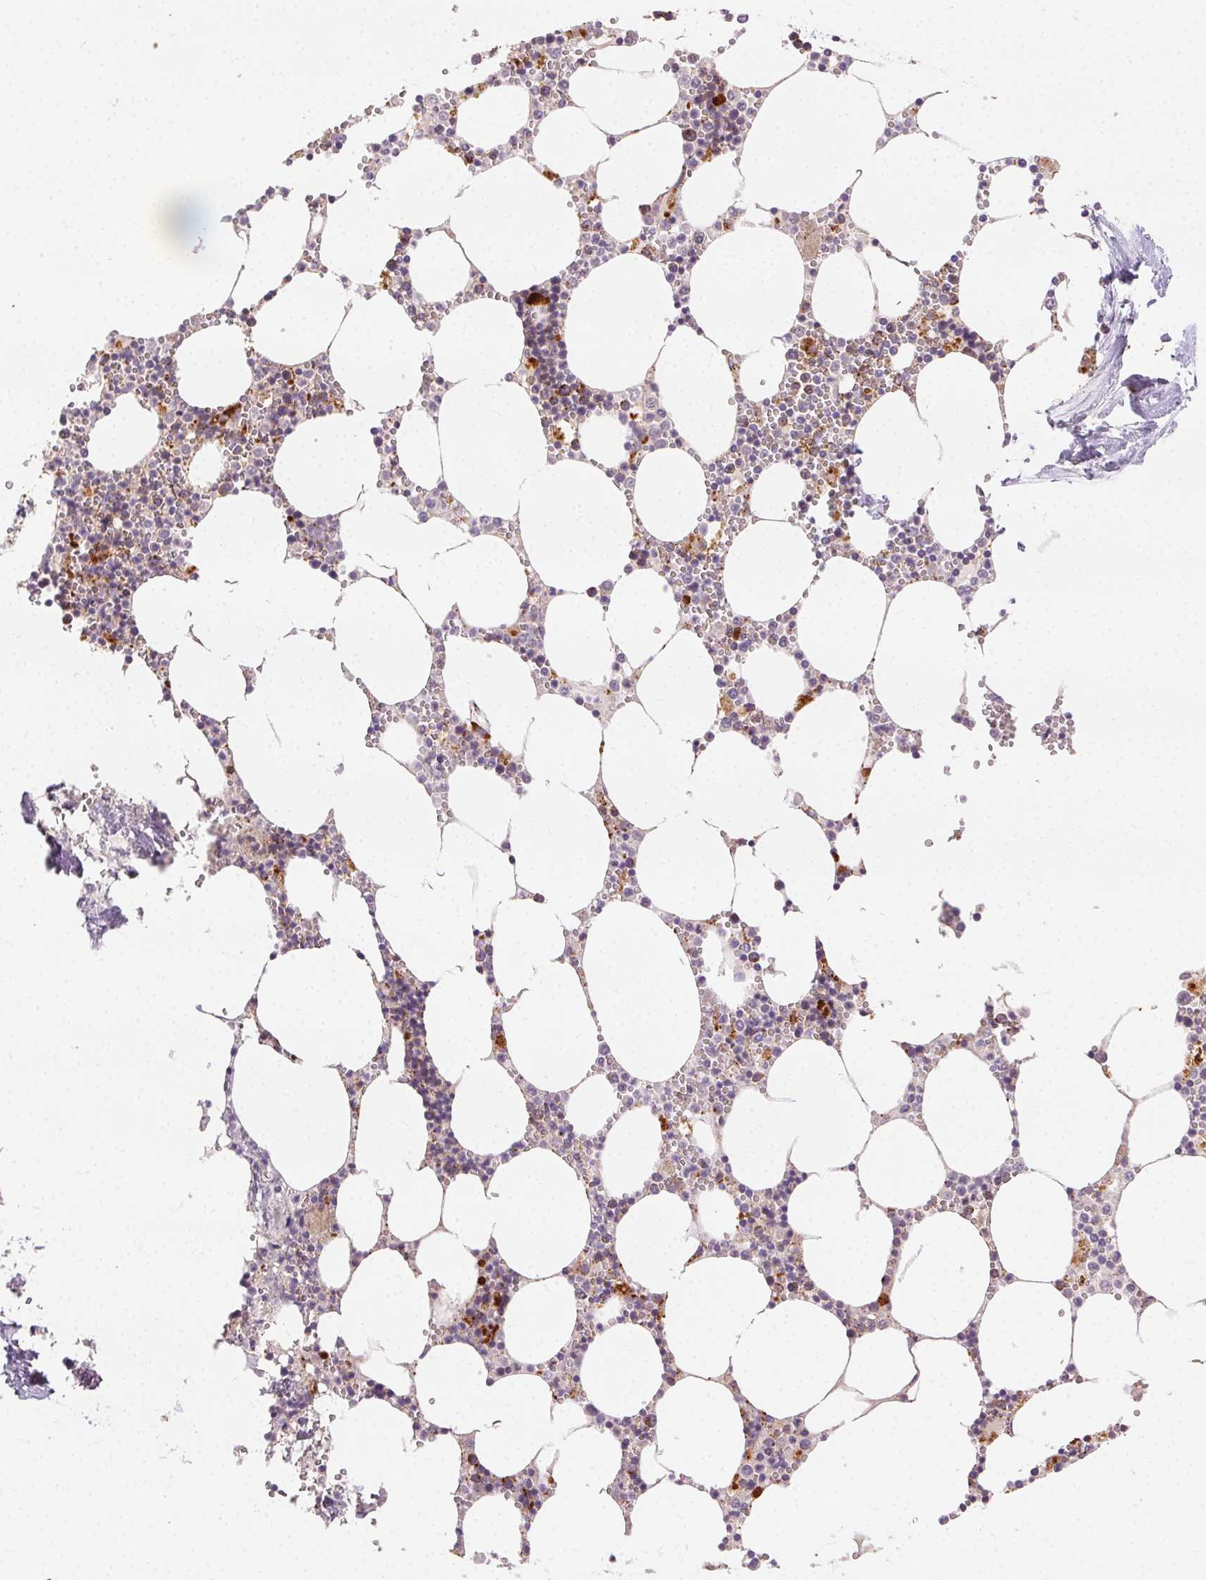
{"staining": {"intensity": "moderate", "quantity": "<25%", "location": "cytoplasmic/membranous"}, "tissue": "bone marrow", "cell_type": "Hematopoietic cells", "image_type": "normal", "snomed": [{"axis": "morphology", "description": "Normal tissue, NOS"}, {"axis": "topography", "description": "Bone marrow"}], "caption": "This micrograph shows IHC staining of unremarkable bone marrow, with low moderate cytoplasmic/membranous positivity in approximately <25% of hematopoietic cells.", "gene": "SCPEP1", "patient": {"sex": "male", "age": 54}}